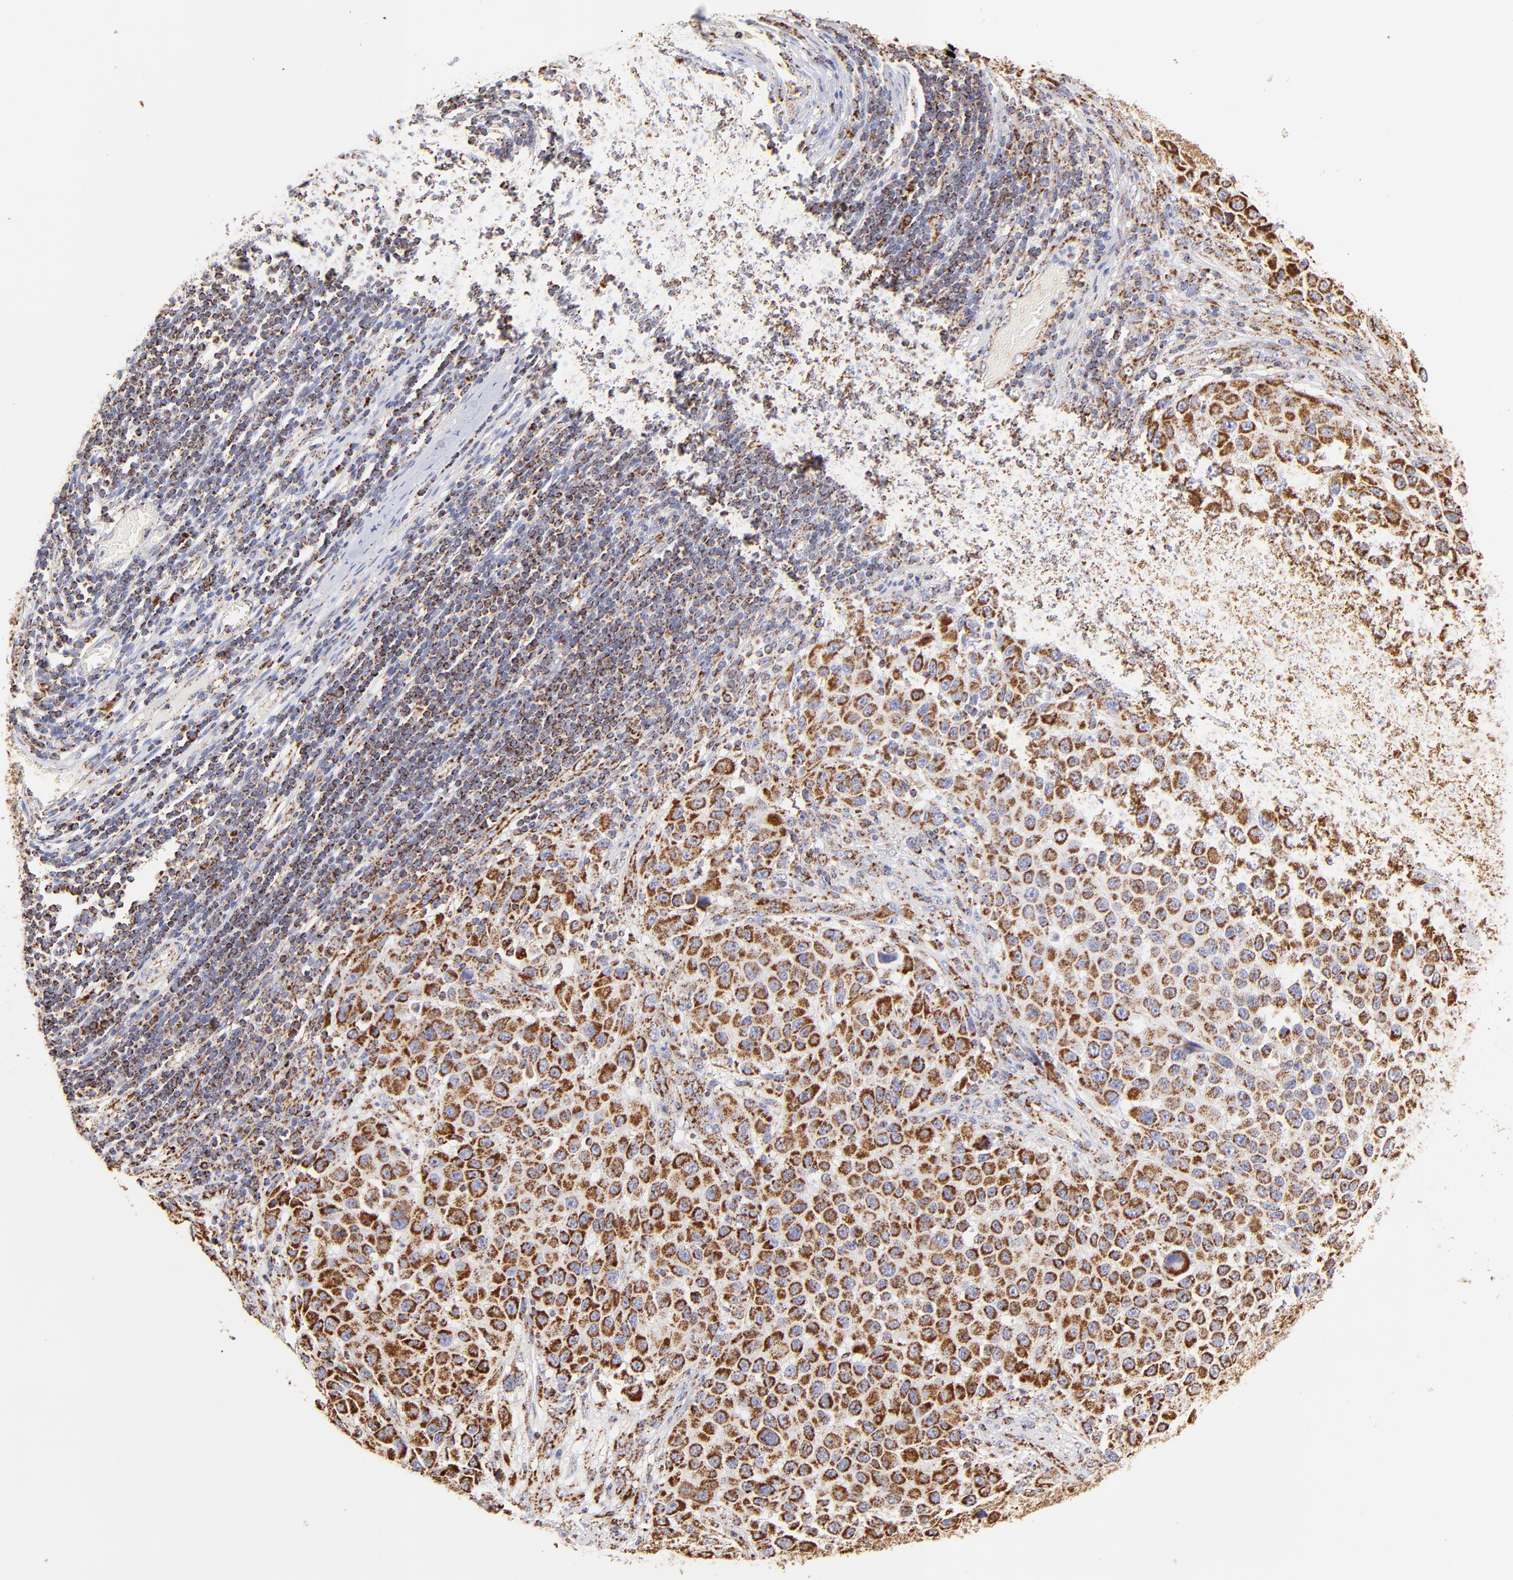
{"staining": {"intensity": "moderate", "quantity": ">75%", "location": "cytoplasmic/membranous"}, "tissue": "melanoma", "cell_type": "Tumor cells", "image_type": "cancer", "snomed": [{"axis": "morphology", "description": "Malignant melanoma, Metastatic site"}, {"axis": "topography", "description": "Lymph node"}], "caption": "The histopathology image reveals a brown stain indicating the presence of a protein in the cytoplasmic/membranous of tumor cells in melanoma.", "gene": "ECH1", "patient": {"sex": "male", "age": 61}}